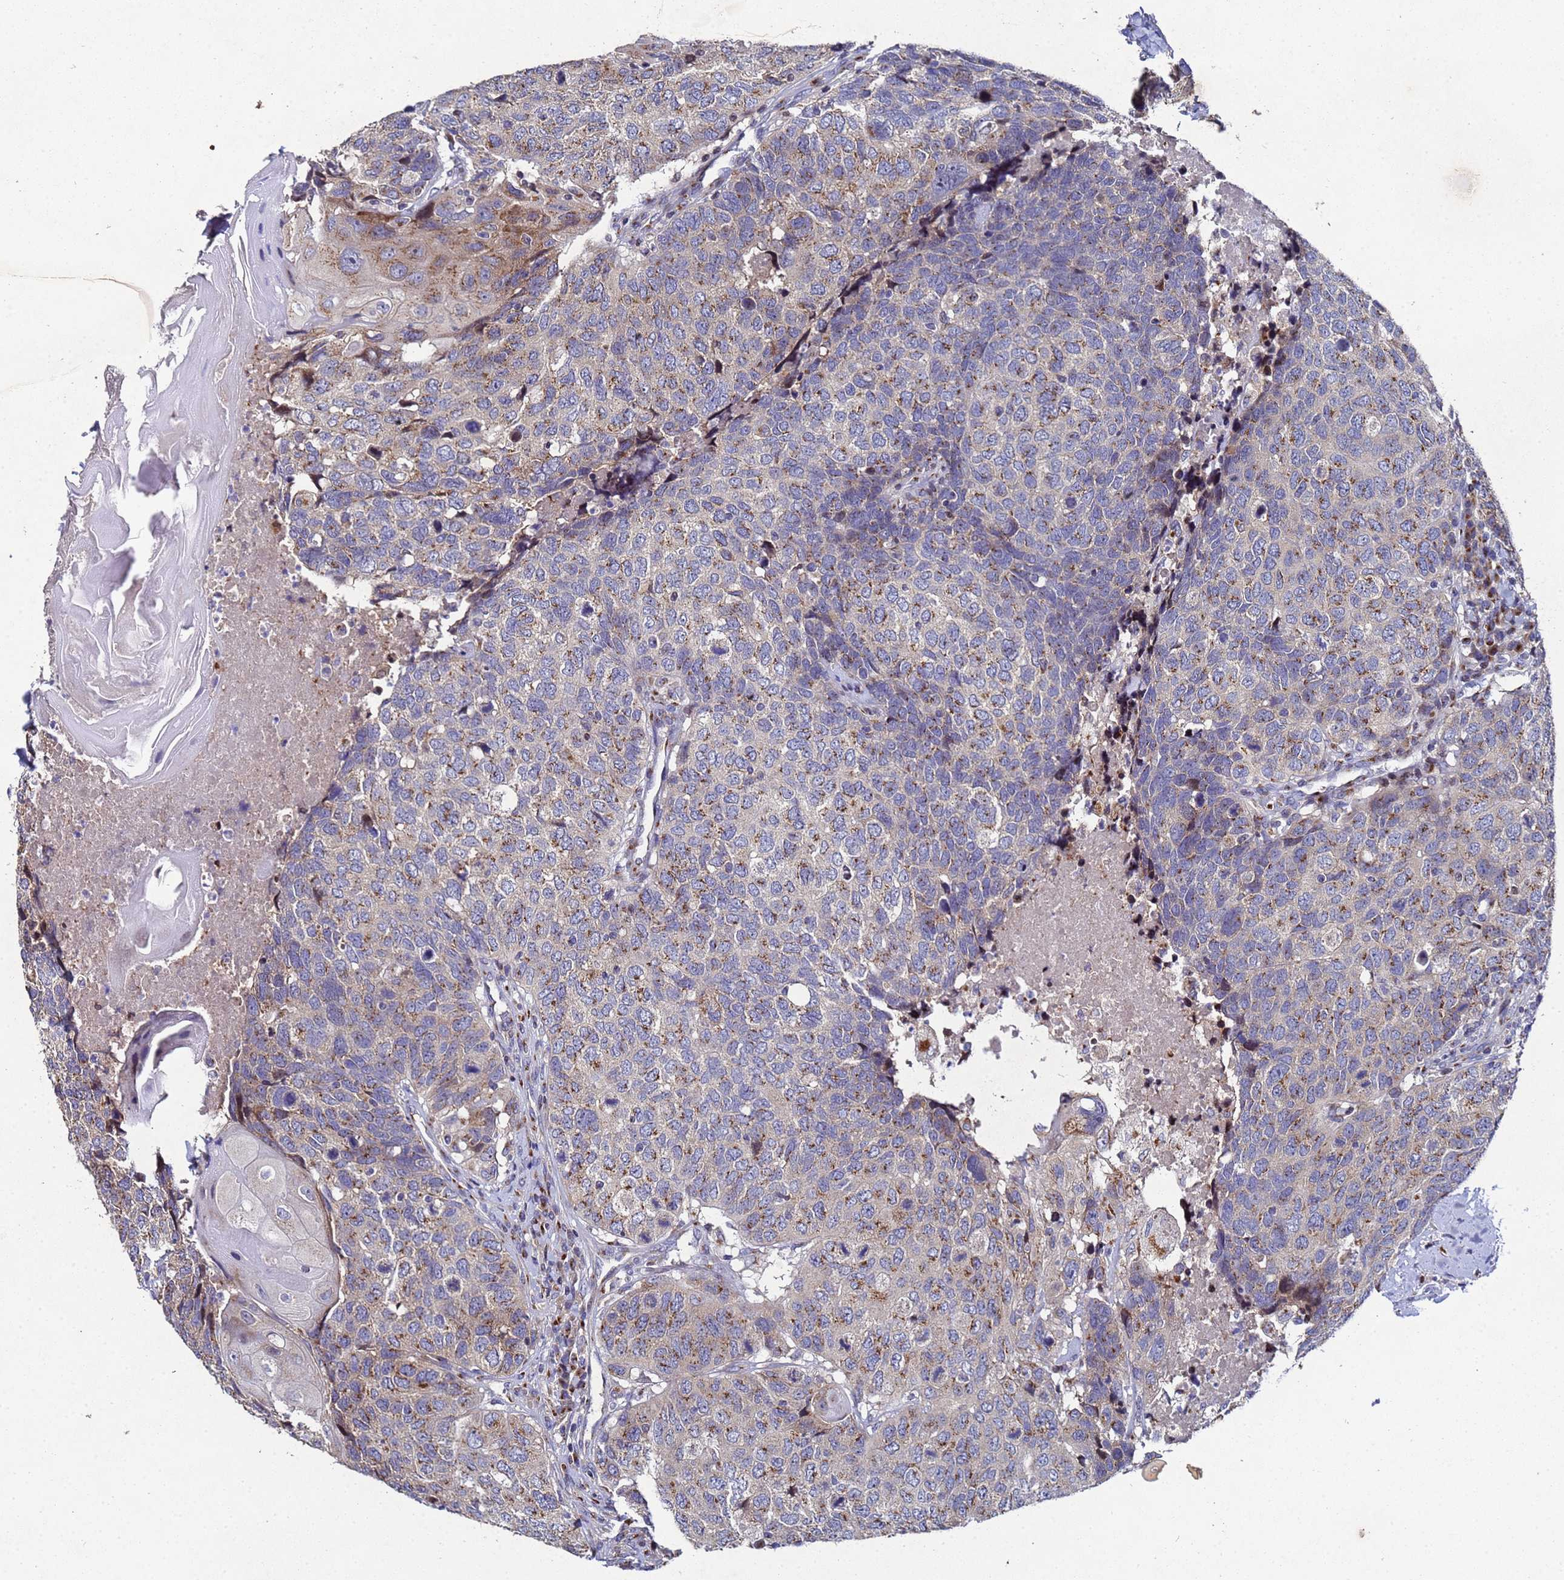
{"staining": {"intensity": "moderate", "quantity": "25%-75%", "location": "cytoplasmic/membranous"}, "tissue": "head and neck cancer", "cell_type": "Tumor cells", "image_type": "cancer", "snomed": [{"axis": "morphology", "description": "Squamous cell carcinoma, NOS"}, {"axis": "topography", "description": "Head-Neck"}], "caption": "Human head and neck cancer (squamous cell carcinoma) stained with a brown dye displays moderate cytoplasmic/membranous positive positivity in approximately 25%-75% of tumor cells.", "gene": "NSUN6", "patient": {"sex": "male", "age": 66}}